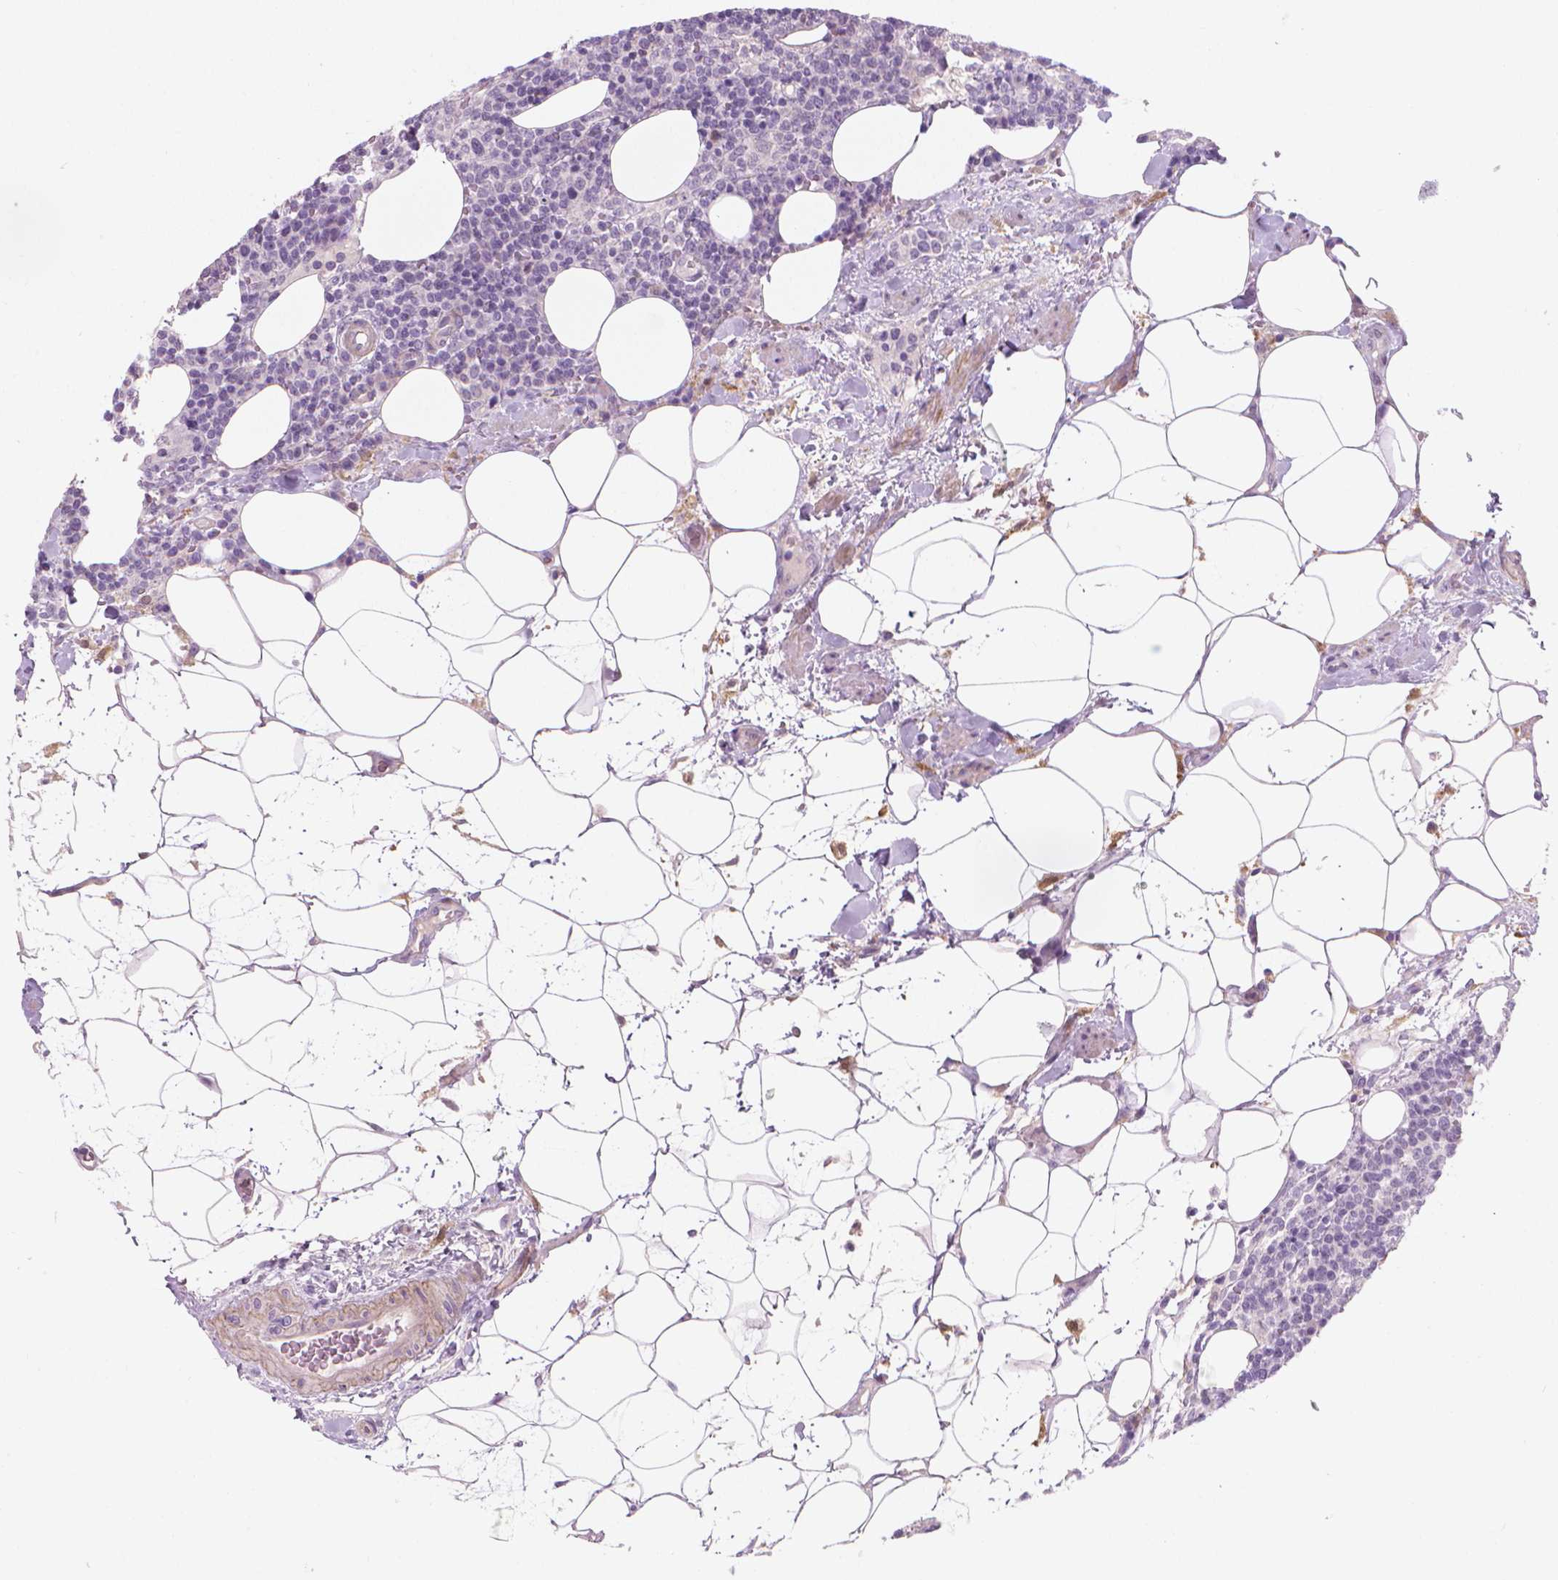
{"staining": {"intensity": "negative", "quantity": "none", "location": "none"}, "tissue": "lymphoma", "cell_type": "Tumor cells", "image_type": "cancer", "snomed": [{"axis": "morphology", "description": "Malignant lymphoma, non-Hodgkin's type, High grade"}, {"axis": "topography", "description": "Lymph node"}], "caption": "Tumor cells are negative for brown protein staining in lymphoma.", "gene": "GSDMA", "patient": {"sex": "male", "age": 61}}